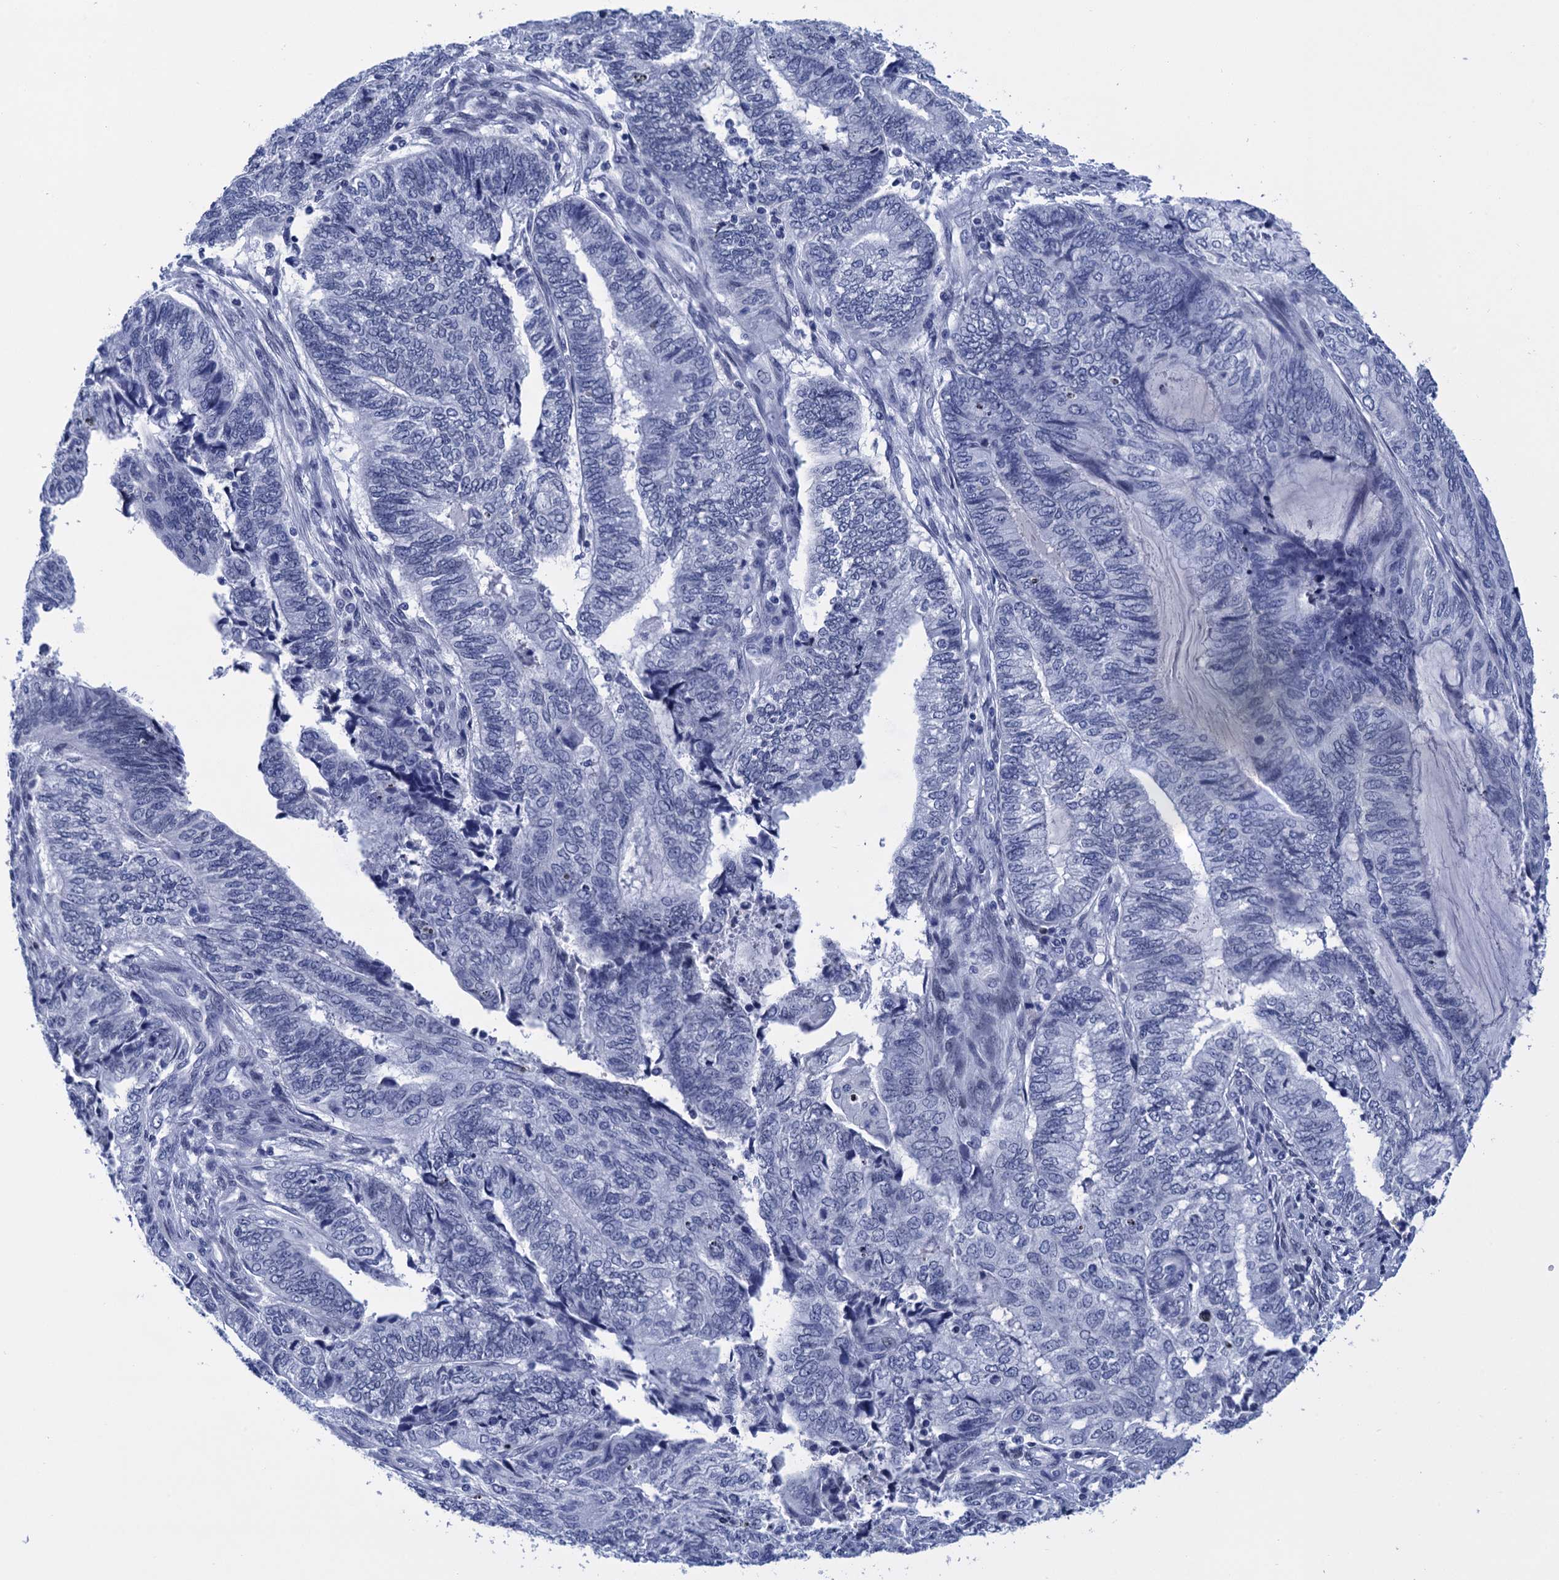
{"staining": {"intensity": "negative", "quantity": "none", "location": "none"}, "tissue": "endometrial cancer", "cell_type": "Tumor cells", "image_type": "cancer", "snomed": [{"axis": "morphology", "description": "Adenocarcinoma, NOS"}, {"axis": "topography", "description": "Uterus"}, {"axis": "topography", "description": "Endometrium"}], "caption": "Adenocarcinoma (endometrial) was stained to show a protein in brown. There is no significant staining in tumor cells. The staining was performed using DAB (3,3'-diaminobenzidine) to visualize the protein expression in brown, while the nuclei were stained in blue with hematoxylin (Magnification: 20x).", "gene": "METTL25", "patient": {"sex": "female", "age": 70}}